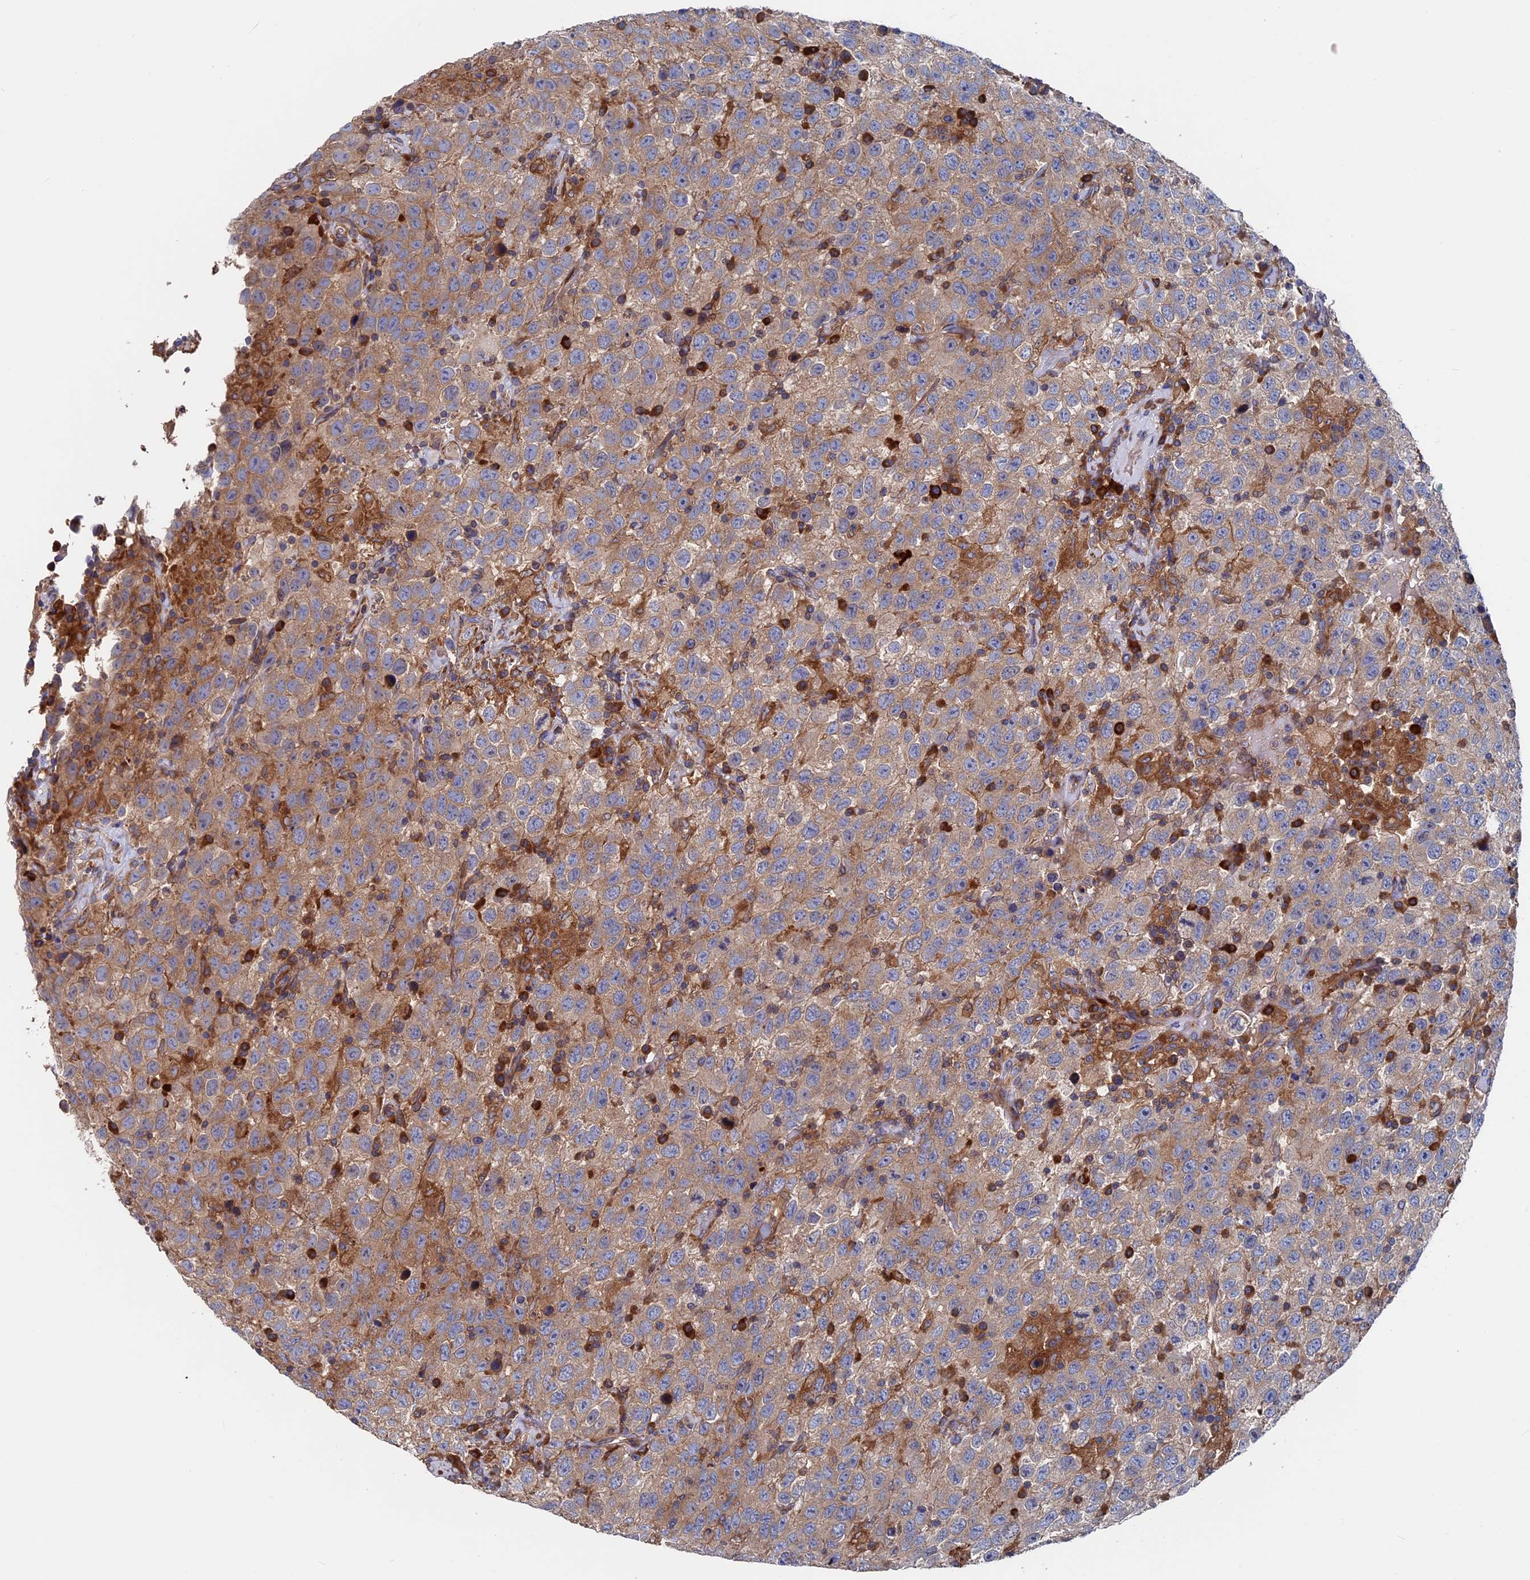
{"staining": {"intensity": "moderate", "quantity": ">75%", "location": "cytoplasmic/membranous"}, "tissue": "testis cancer", "cell_type": "Tumor cells", "image_type": "cancer", "snomed": [{"axis": "morphology", "description": "Seminoma, NOS"}, {"axis": "topography", "description": "Testis"}], "caption": "Immunohistochemistry histopathology image of testis cancer (seminoma) stained for a protein (brown), which displays medium levels of moderate cytoplasmic/membranous expression in approximately >75% of tumor cells.", "gene": "DNAJC3", "patient": {"sex": "male", "age": 41}}